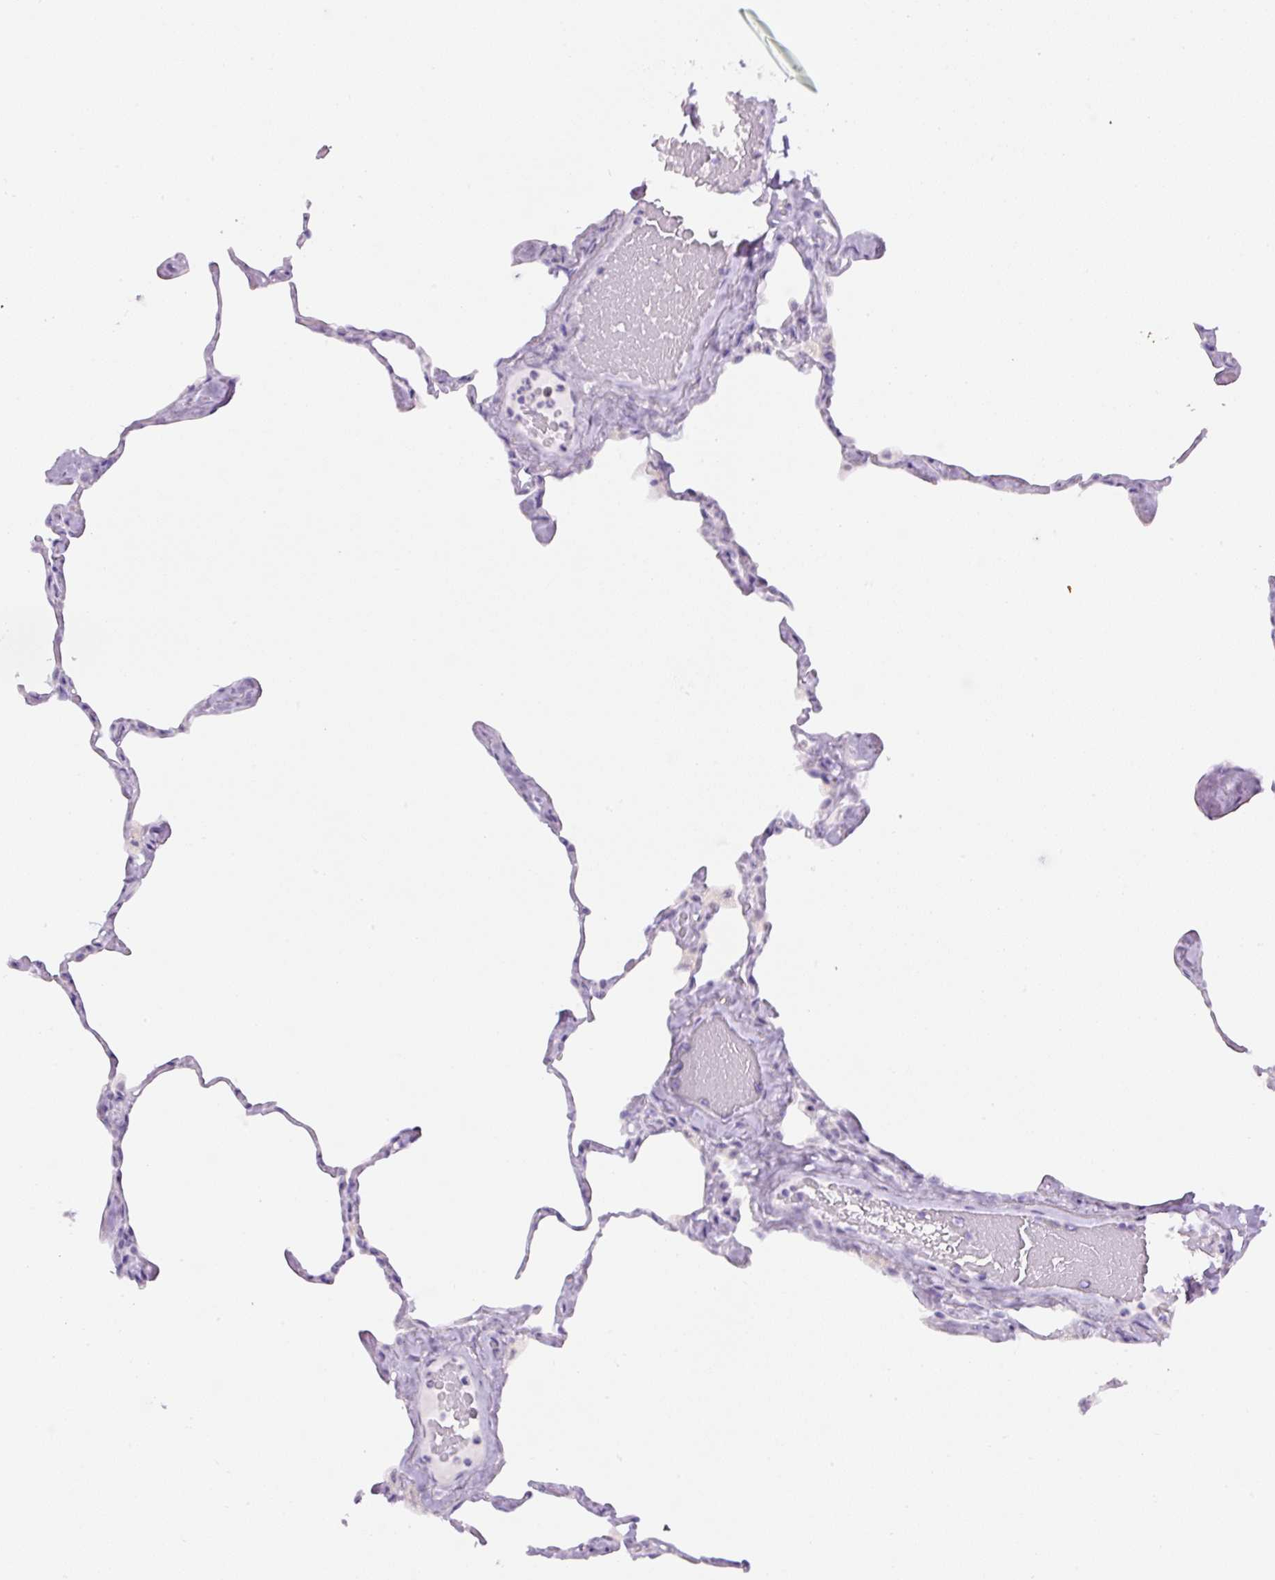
{"staining": {"intensity": "negative", "quantity": "none", "location": "none"}, "tissue": "lung", "cell_type": "Alveolar cells", "image_type": "normal", "snomed": [{"axis": "morphology", "description": "Normal tissue, NOS"}, {"axis": "topography", "description": "Lung"}], "caption": "This is an immunohistochemistry micrograph of unremarkable lung. There is no staining in alveolar cells.", "gene": "TMEM151B", "patient": {"sex": "male", "age": 65}}